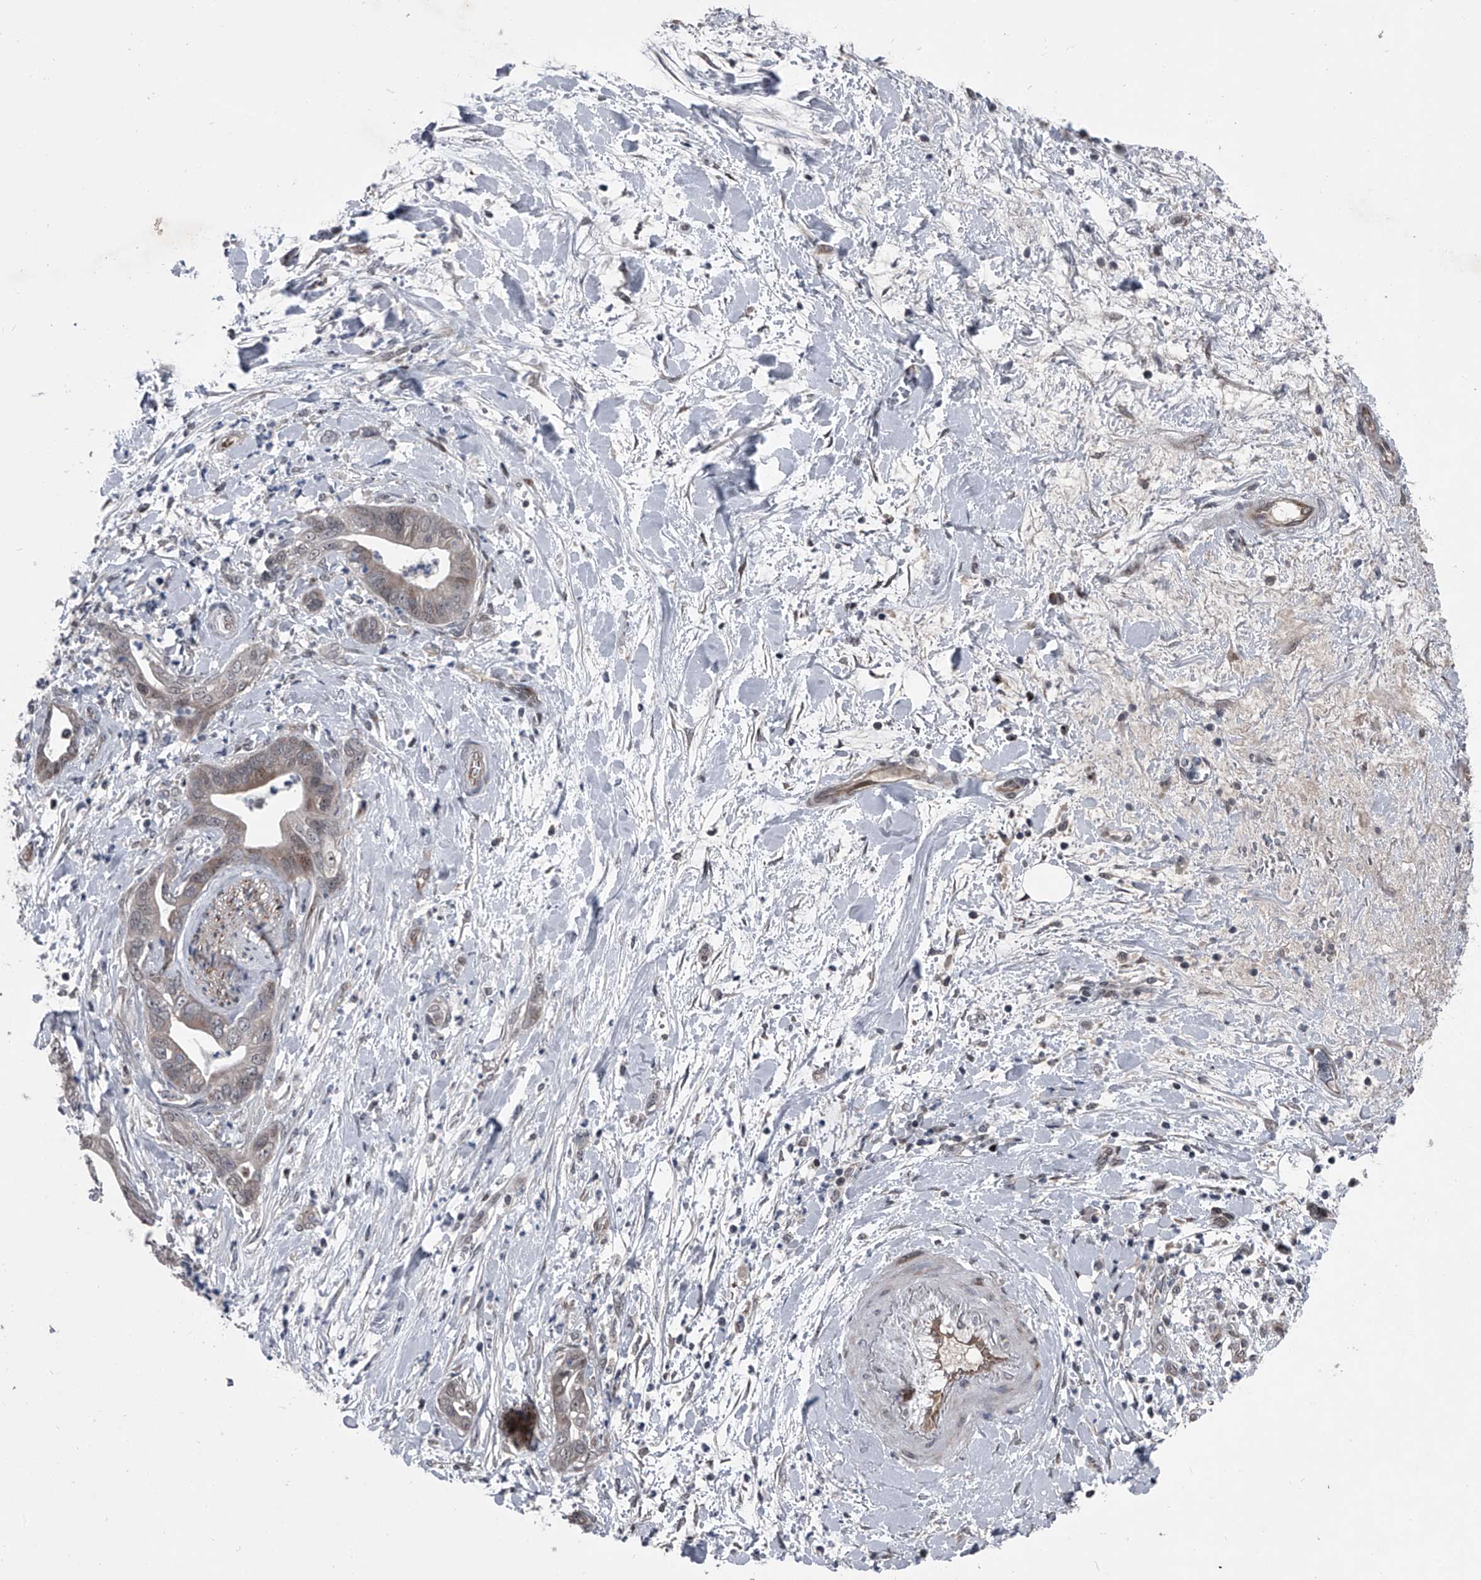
{"staining": {"intensity": "negative", "quantity": "none", "location": "none"}, "tissue": "pancreatic cancer", "cell_type": "Tumor cells", "image_type": "cancer", "snomed": [{"axis": "morphology", "description": "Adenocarcinoma, NOS"}, {"axis": "topography", "description": "Pancreas"}], "caption": "A high-resolution image shows immunohistochemistry (IHC) staining of pancreatic cancer (adenocarcinoma), which demonstrates no significant expression in tumor cells.", "gene": "ELK4", "patient": {"sex": "female", "age": 78}}